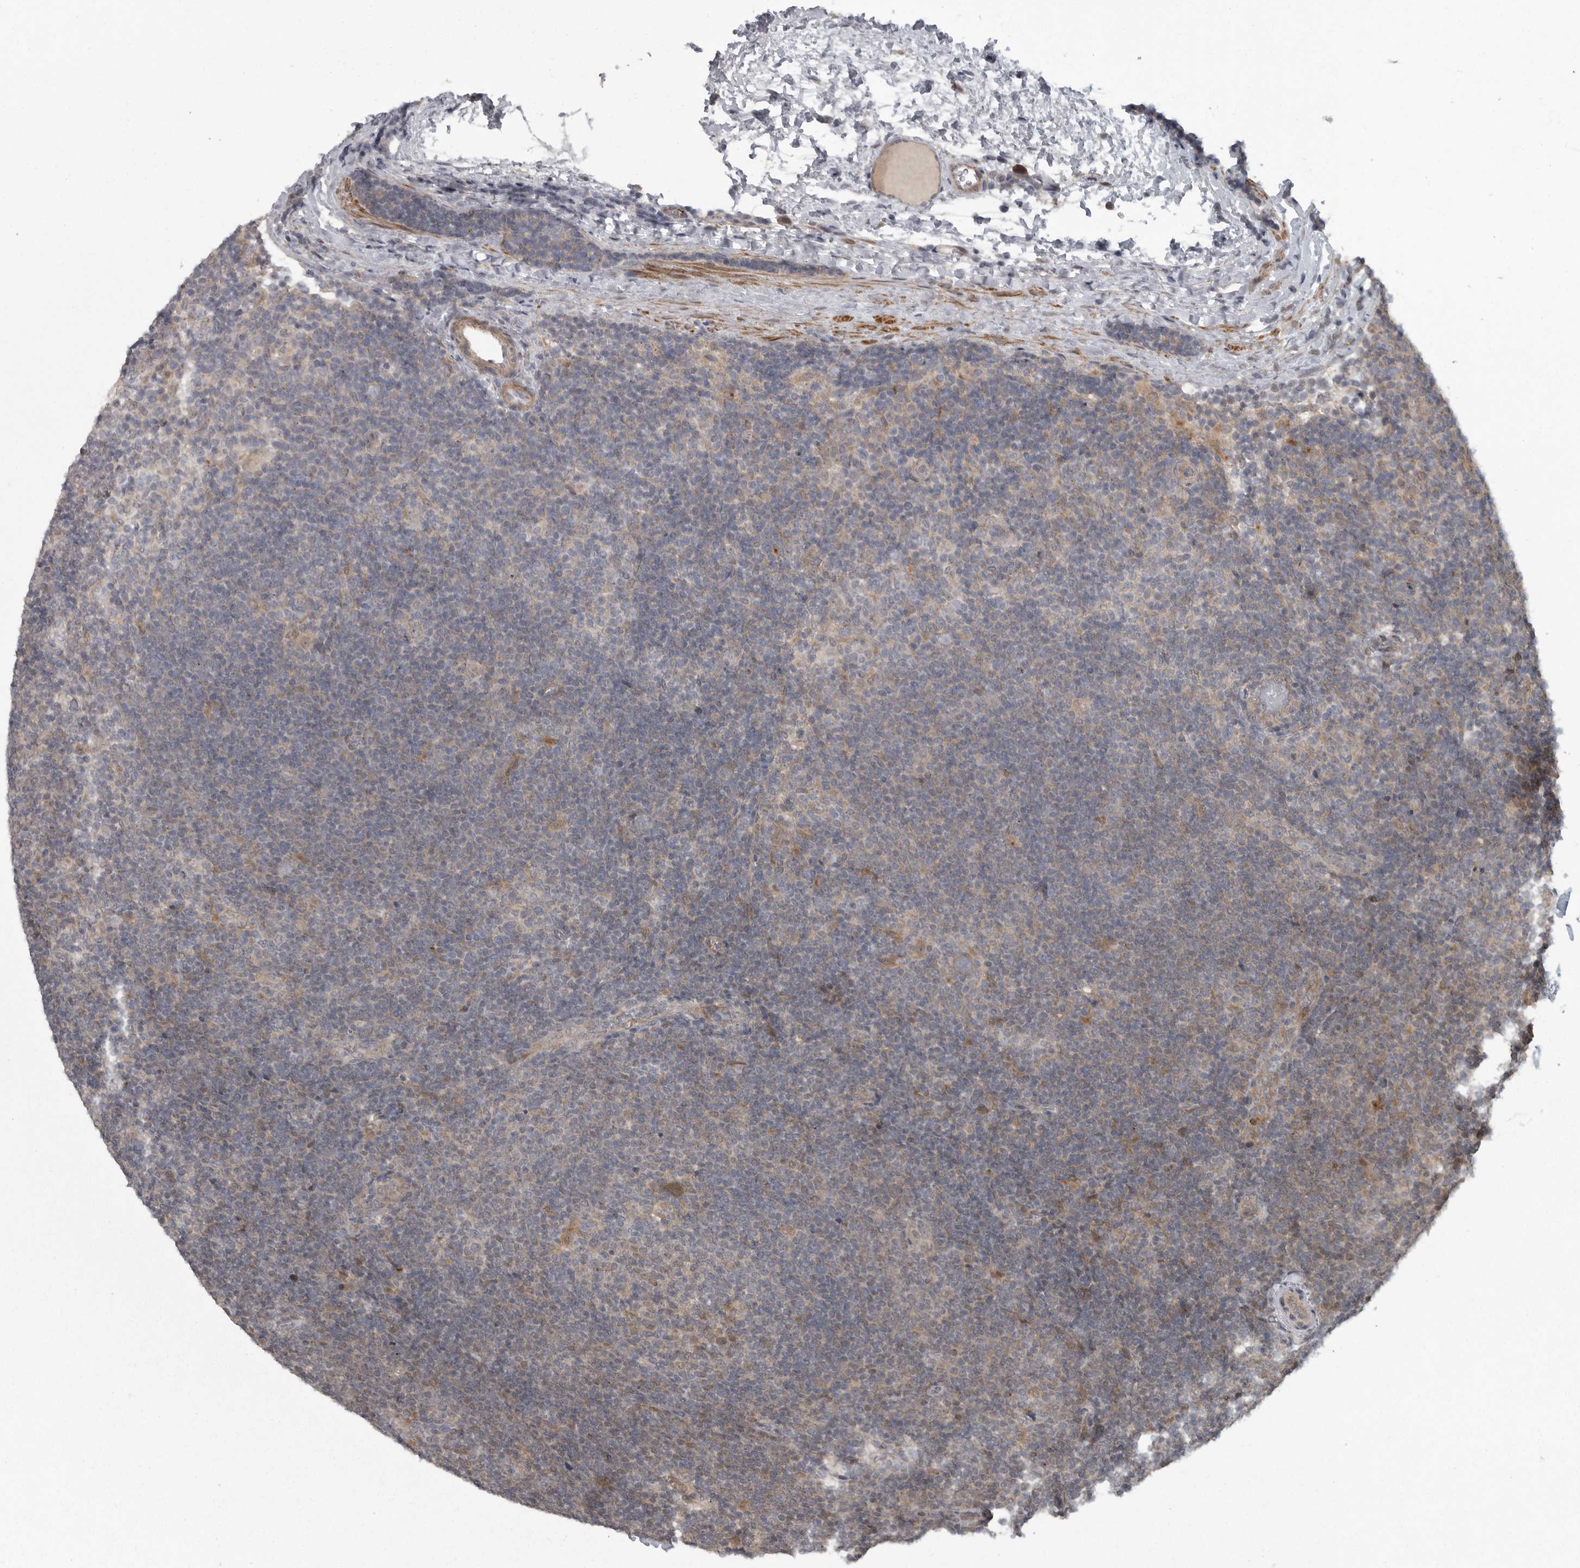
{"staining": {"intensity": "moderate", "quantity": ">75%", "location": "cytoplasmic/membranous,nuclear"}, "tissue": "lymphoma", "cell_type": "Tumor cells", "image_type": "cancer", "snomed": [{"axis": "morphology", "description": "Hodgkin's disease, NOS"}, {"axis": "topography", "description": "Lymph node"}], "caption": "Moderate cytoplasmic/membranous and nuclear protein staining is appreciated in about >75% of tumor cells in lymphoma.", "gene": "PPP1R9A", "patient": {"sex": "female", "age": 57}}